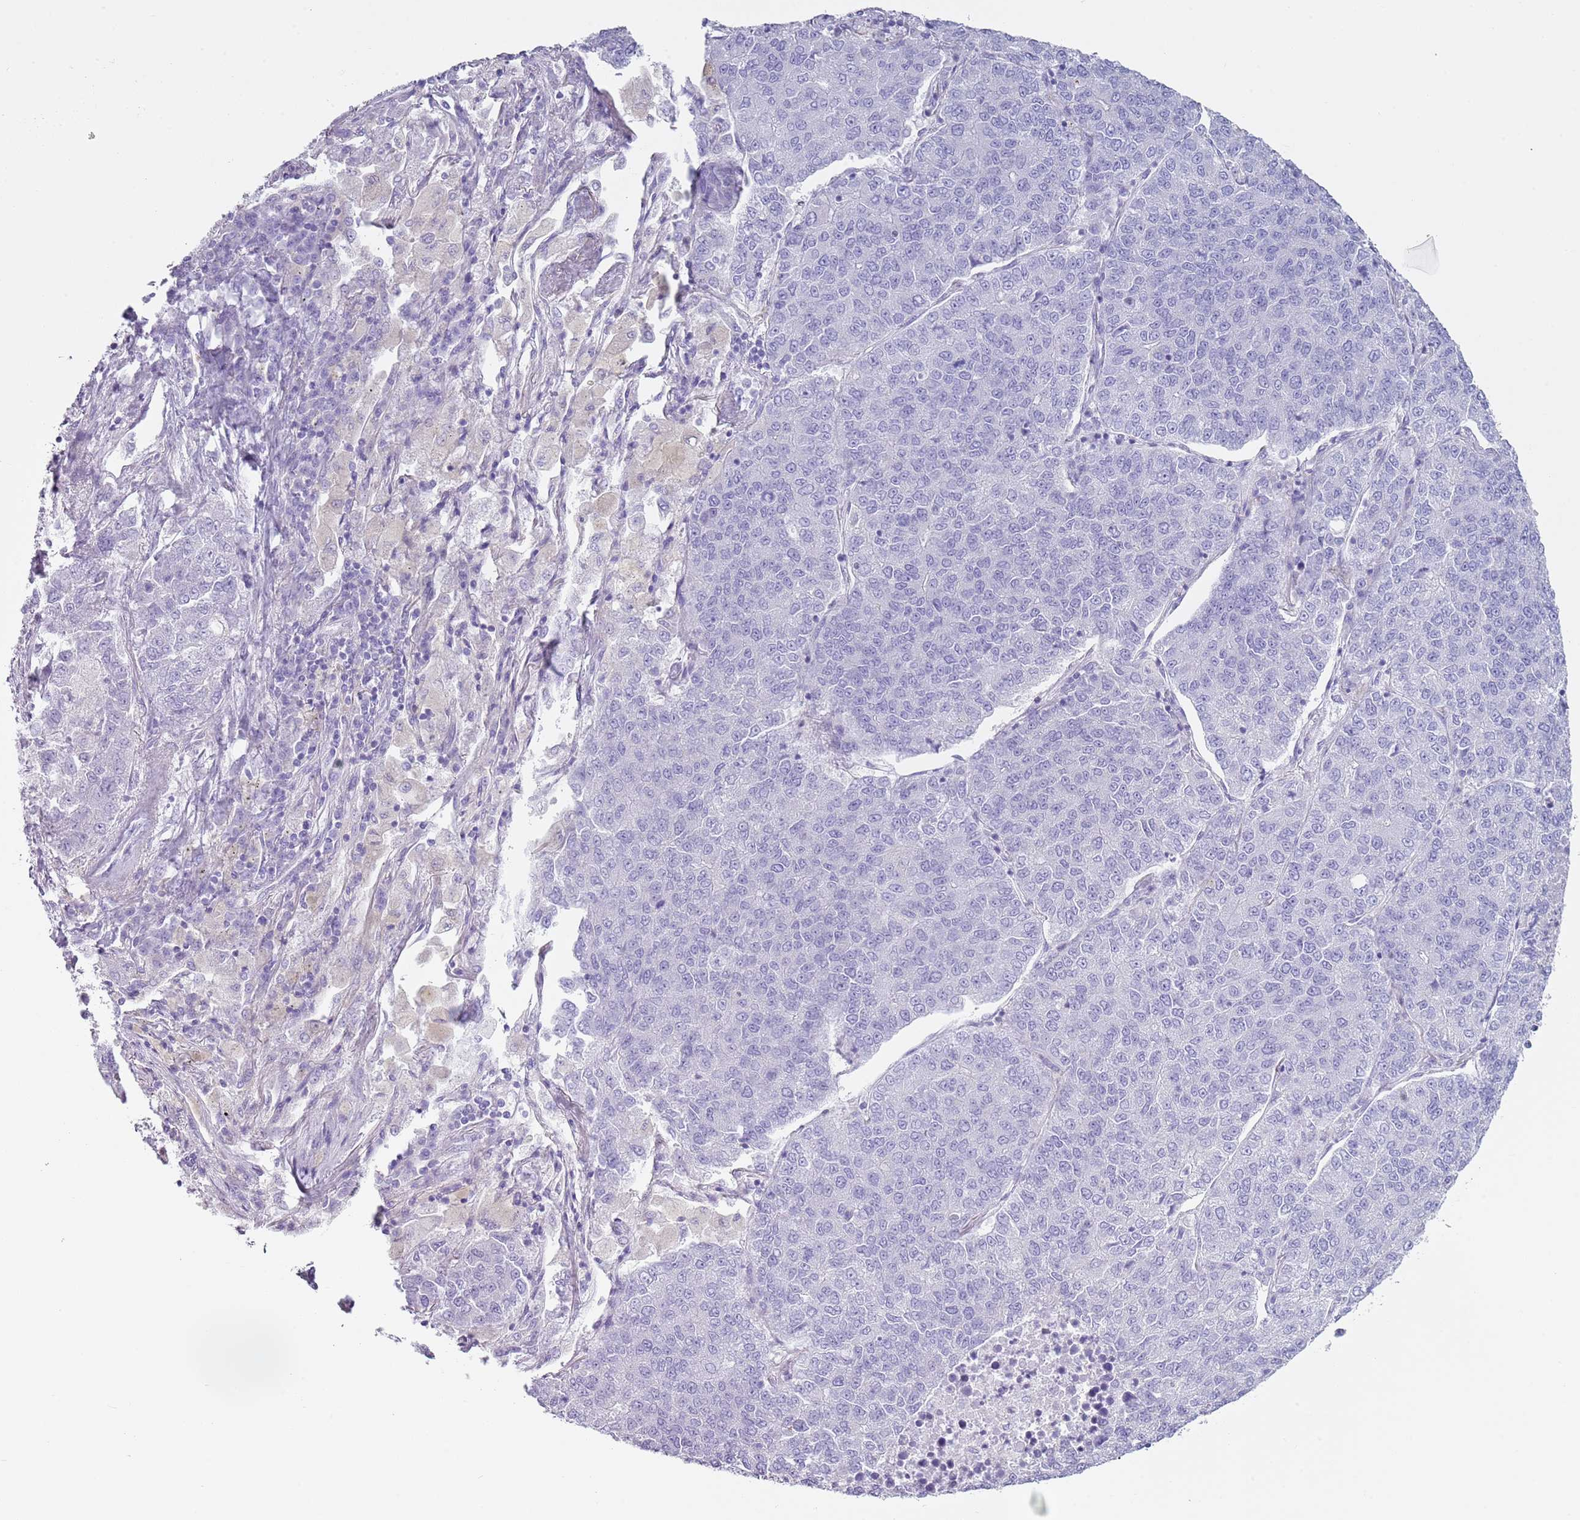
{"staining": {"intensity": "negative", "quantity": "none", "location": "none"}, "tissue": "lung cancer", "cell_type": "Tumor cells", "image_type": "cancer", "snomed": [{"axis": "morphology", "description": "Adenocarcinoma, NOS"}, {"axis": "topography", "description": "Lung"}], "caption": "Image shows no significant protein positivity in tumor cells of lung cancer (adenocarcinoma).", "gene": "CD177", "patient": {"sex": "male", "age": 49}}